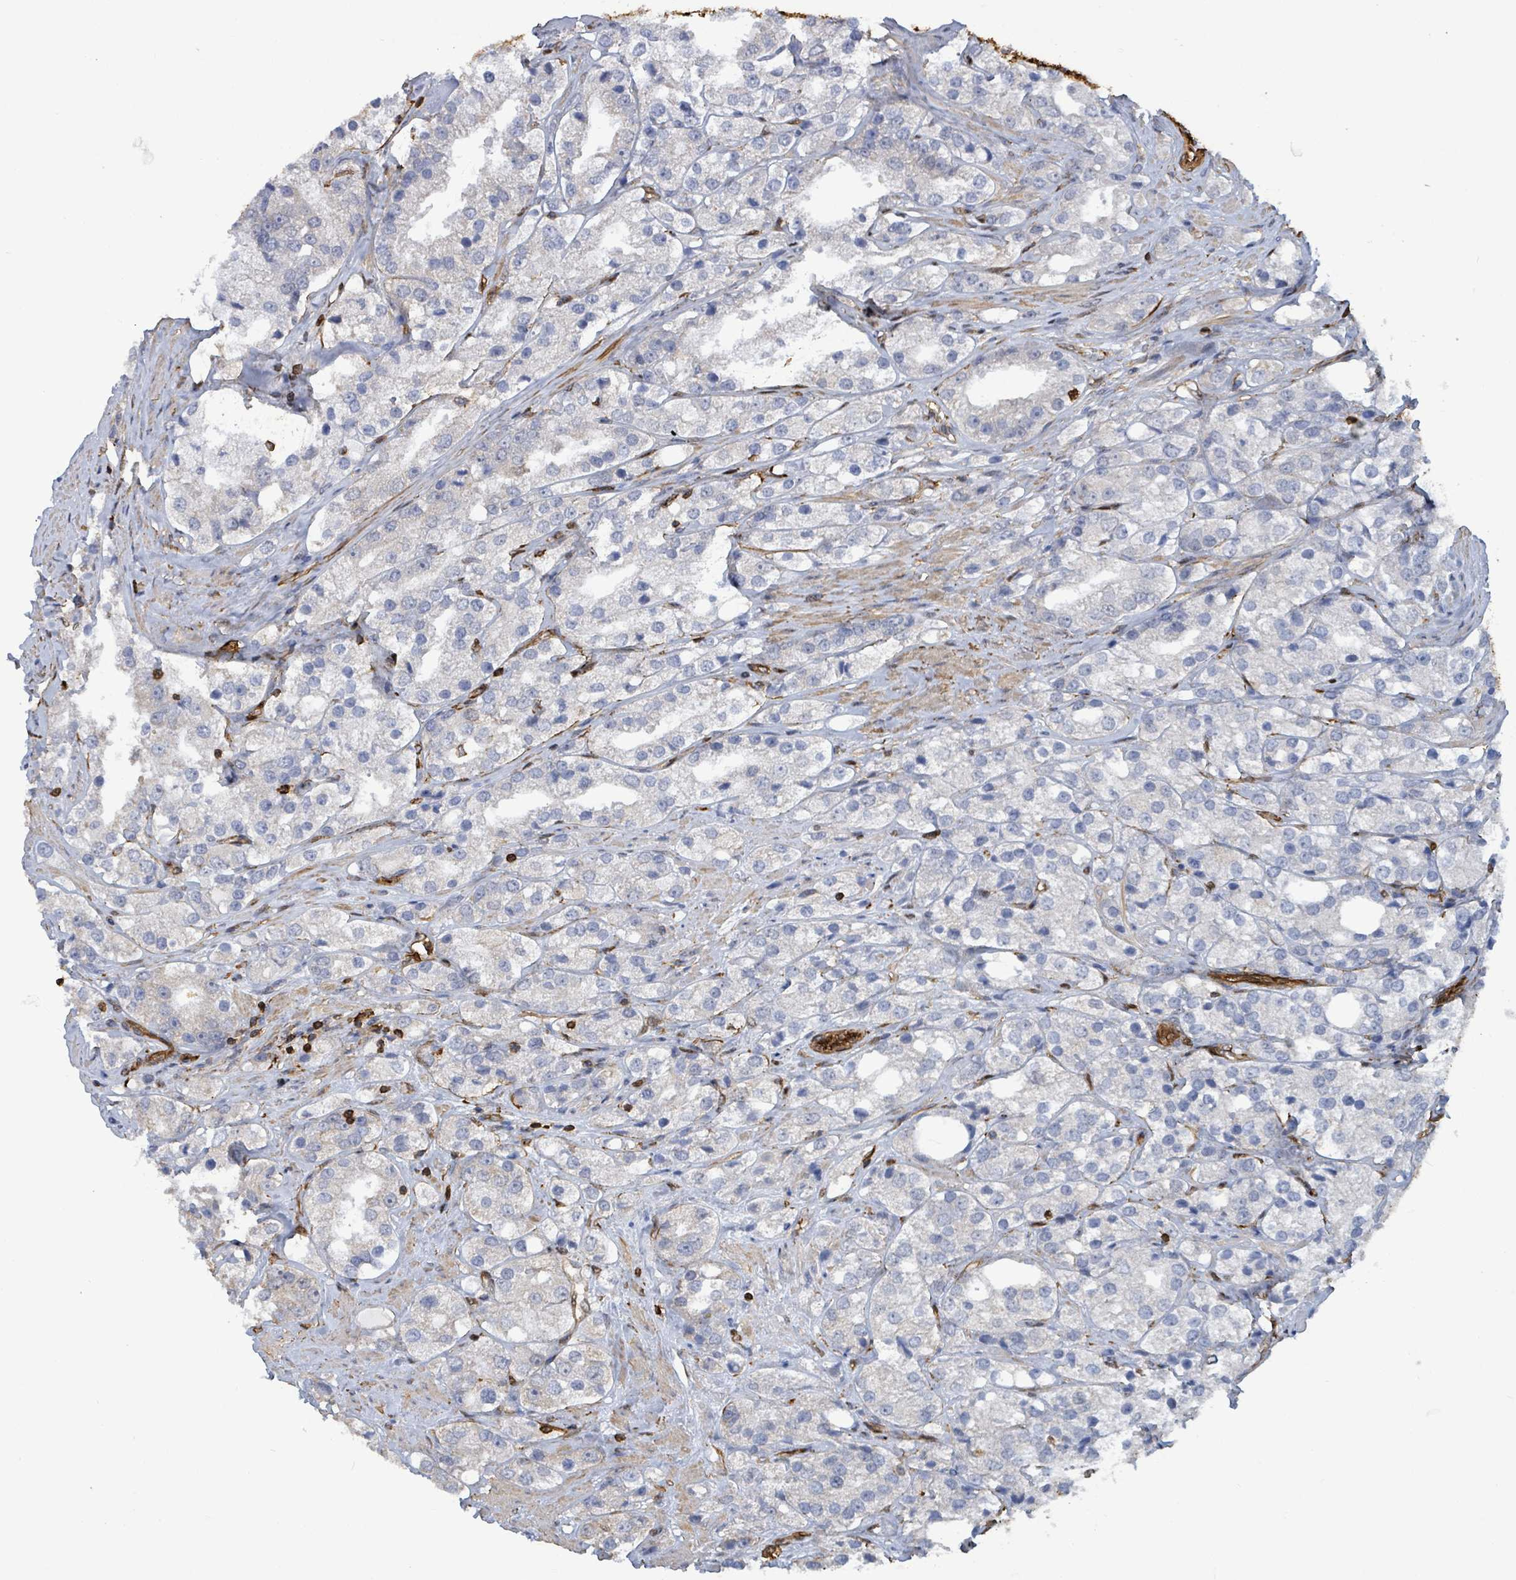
{"staining": {"intensity": "negative", "quantity": "none", "location": "none"}, "tissue": "prostate cancer", "cell_type": "Tumor cells", "image_type": "cancer", "snomed": [{"axis": "morphology", "description": "Adenocarcinoma, NOS"}, {"axis": "topography", "description": "Prostate"}], "caption": "Tumor cells are negative for protein expression in human prostate cancer (adenocarcinoma).", "gene": "PRKRIP1", "patient": {"sex": "male", "age": 79}}